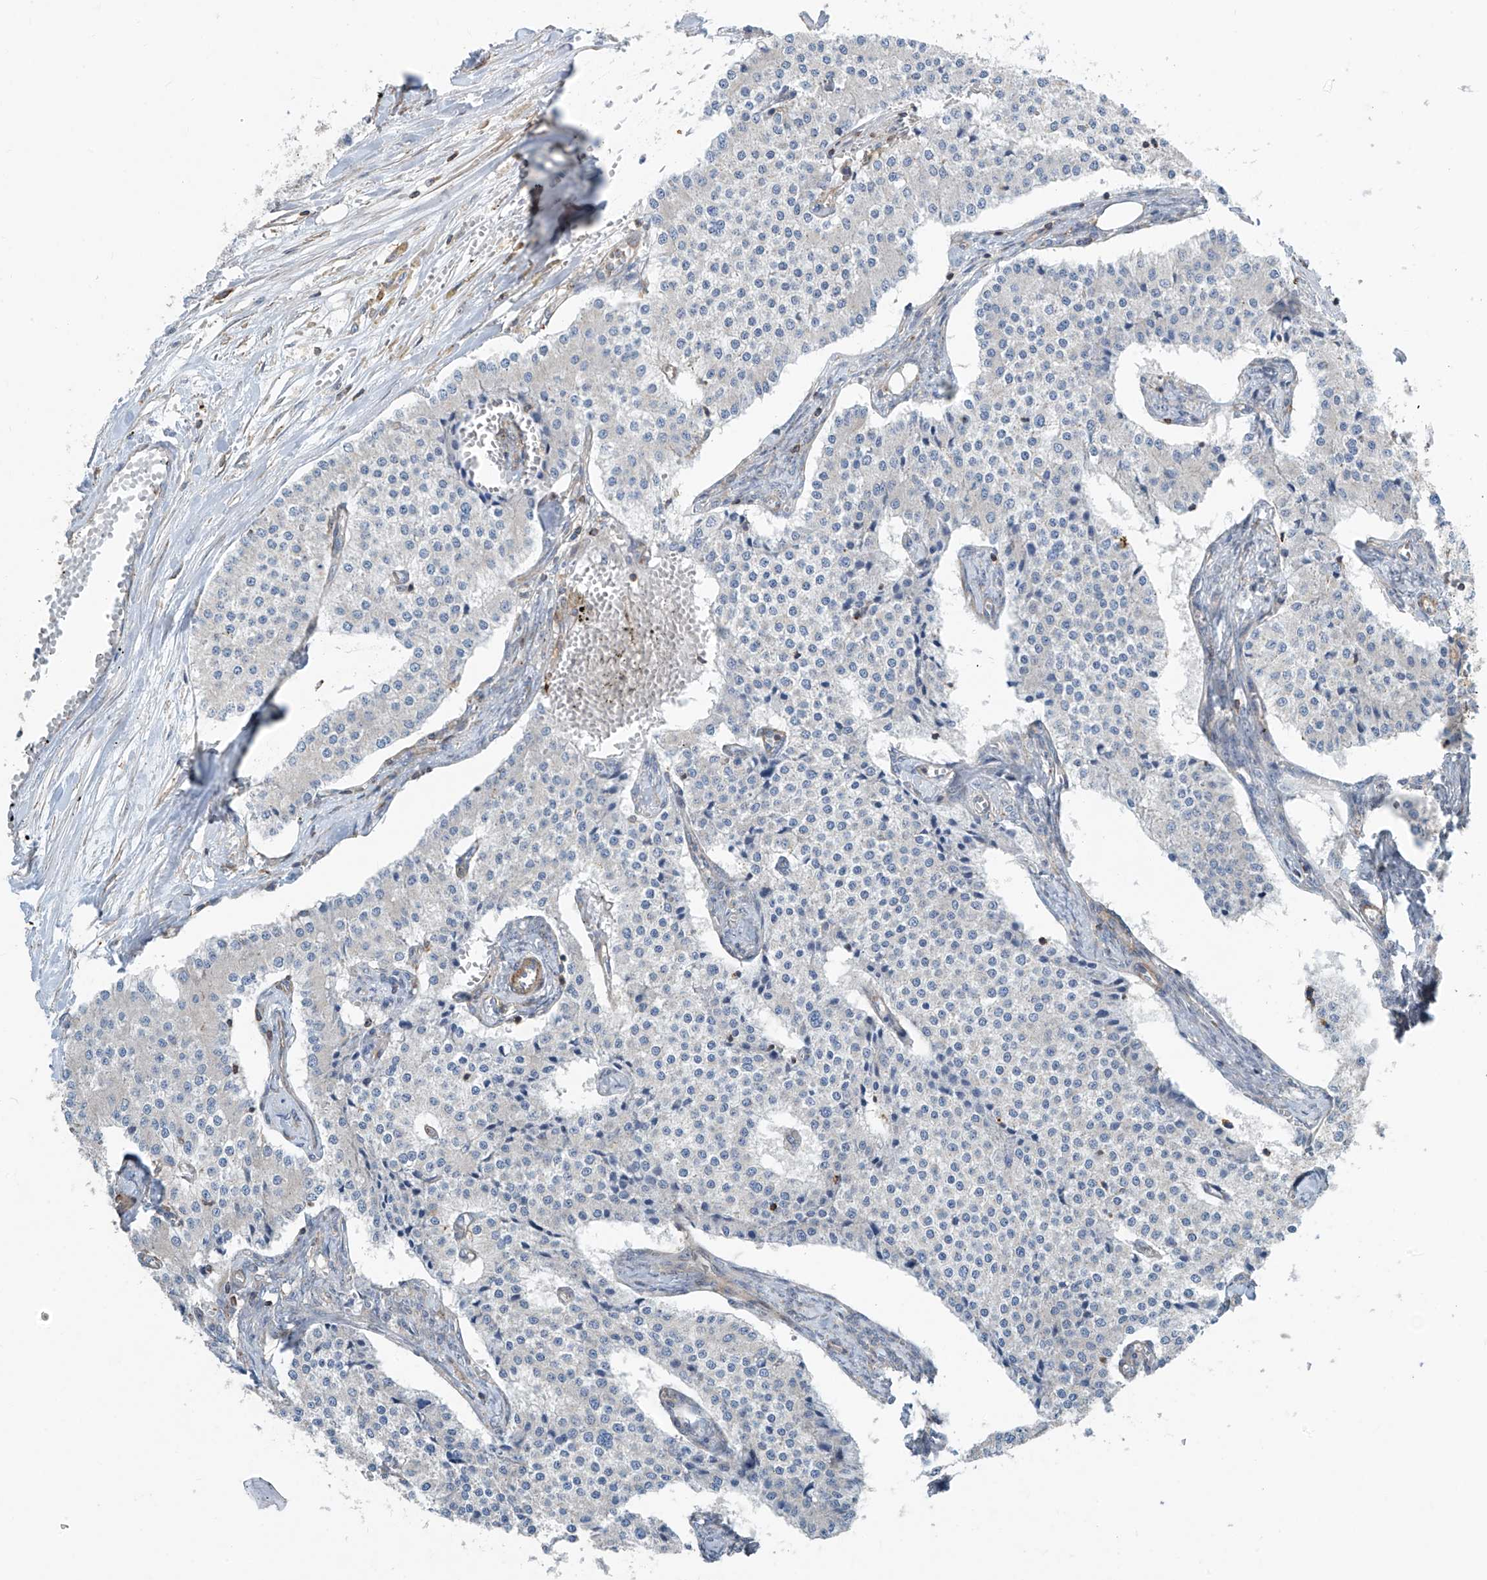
{"staining": {"intensity": "negative", "quantity": "none", "location": "none"}, "tissue": "carcinoid", "cell_type": "Tumor cells", "image_type": "cancer", "snomed": [{"axis": "morphology", "description": "Carcinoid, malignant, NOS"}, {"axis": "topography", "description": "Colon"}], "caption": "The micrograph displays no staining of tumor cells in carcinoid.", "gene": "SLC1A5", "patient": {"sex": "female", "age": 52}}